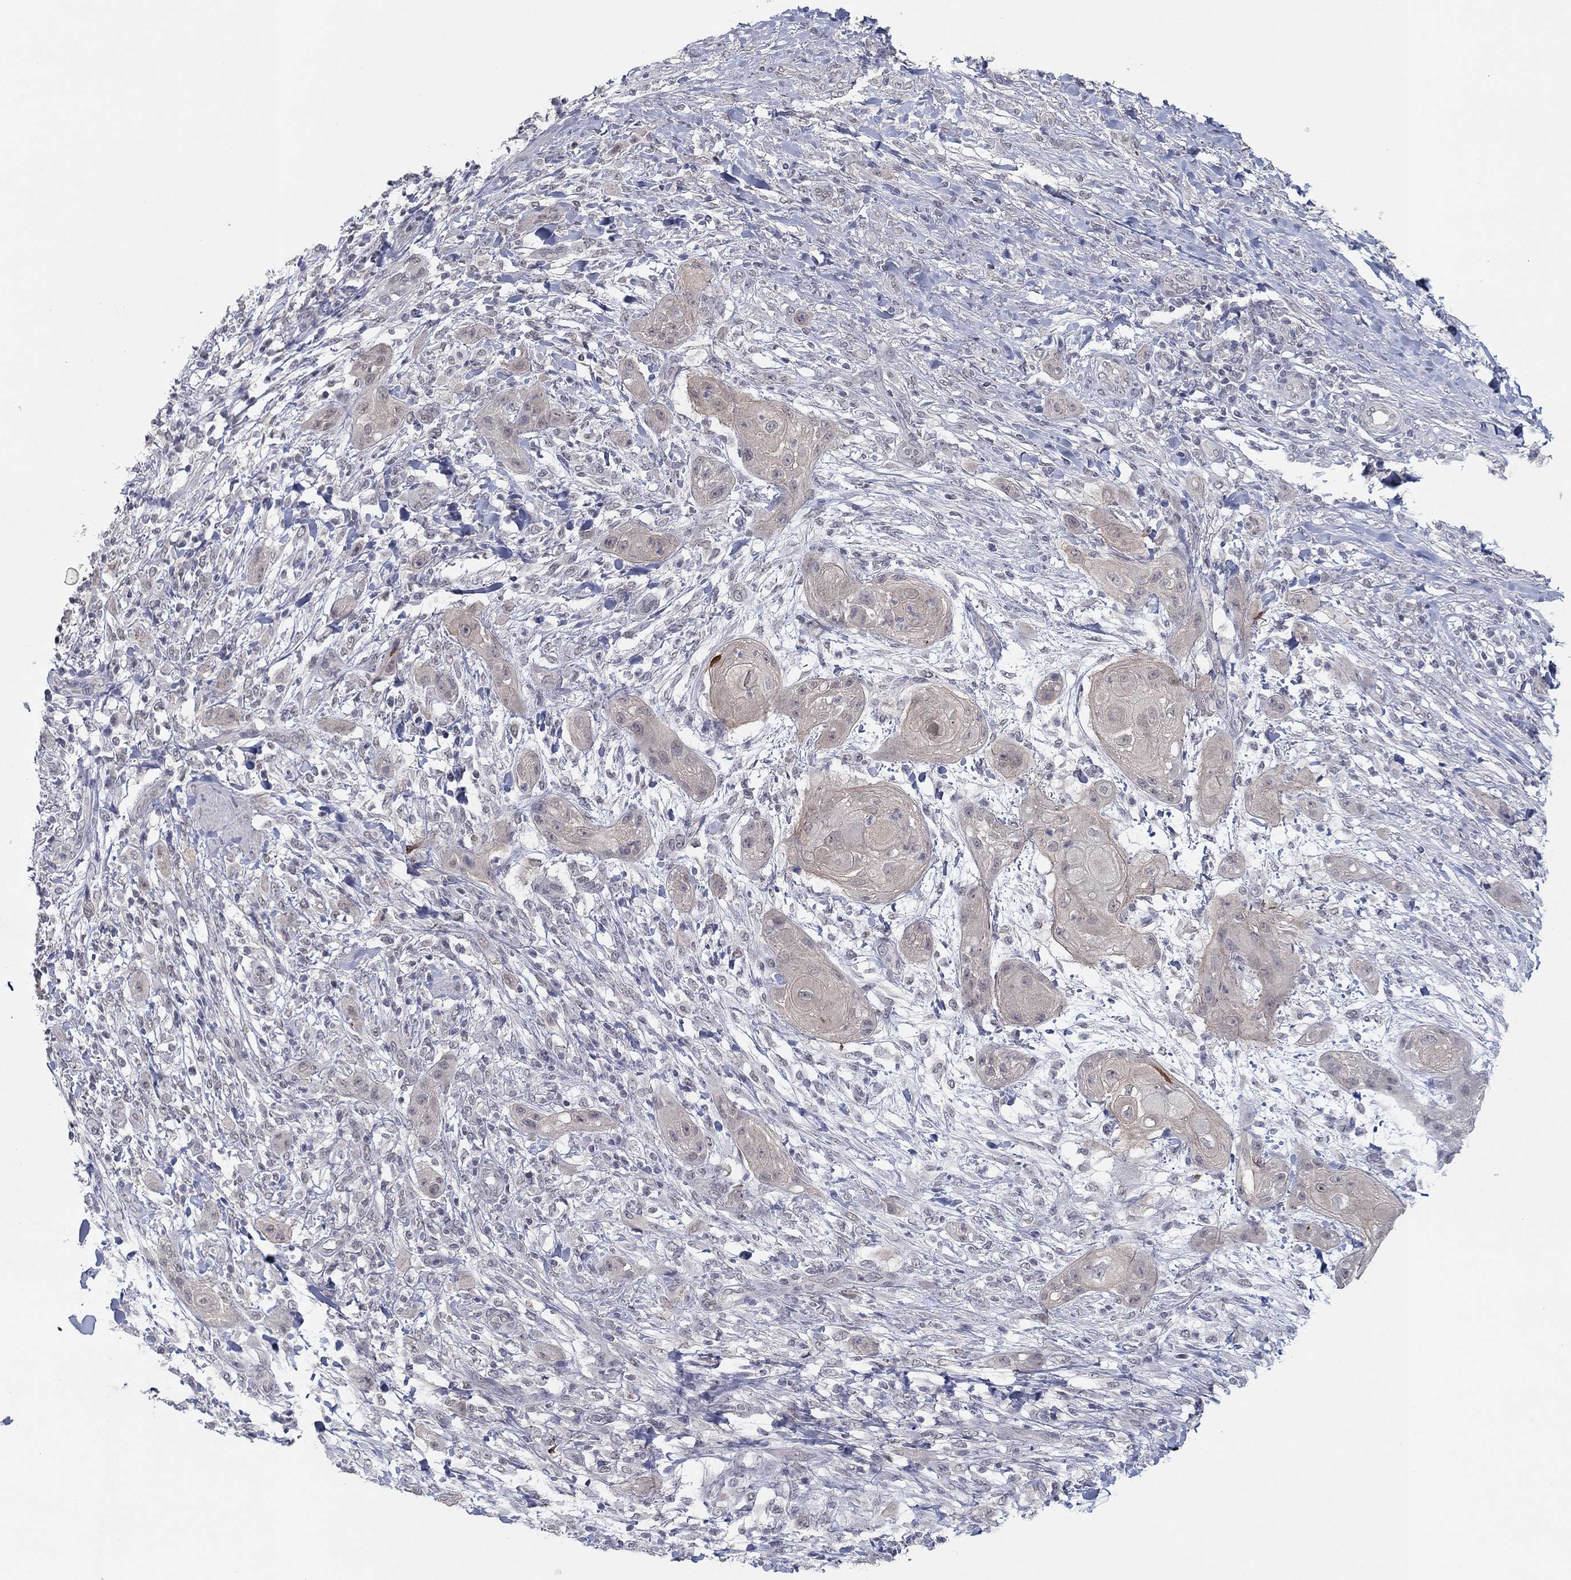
{"staining": {"intensity": "weak", "quantity": "25%-75%", "location": "cytoplasmic/membranous"}, "tissue": "skin cancer", "cell_type": "Tumor cells", "image_type": "cancer", "snomed": [{"axis": "morphology", "description": "Squamous cell carcinoma, NOS"}, {"axis": "topography", "description": "Skin"}], "caption": "High-magnification brightfield microscopy of skin cancer stained with DAB (3,3'-diaminobenzidine) (brown) and counterstained with hematoxylin (blue). tumor cells exhibit weak cytoplasmic/membranous expression is identified in approximately25%-75% of cells.", "gene": "SLC22A2", "patient": {"sex": "male", "age": 62}}